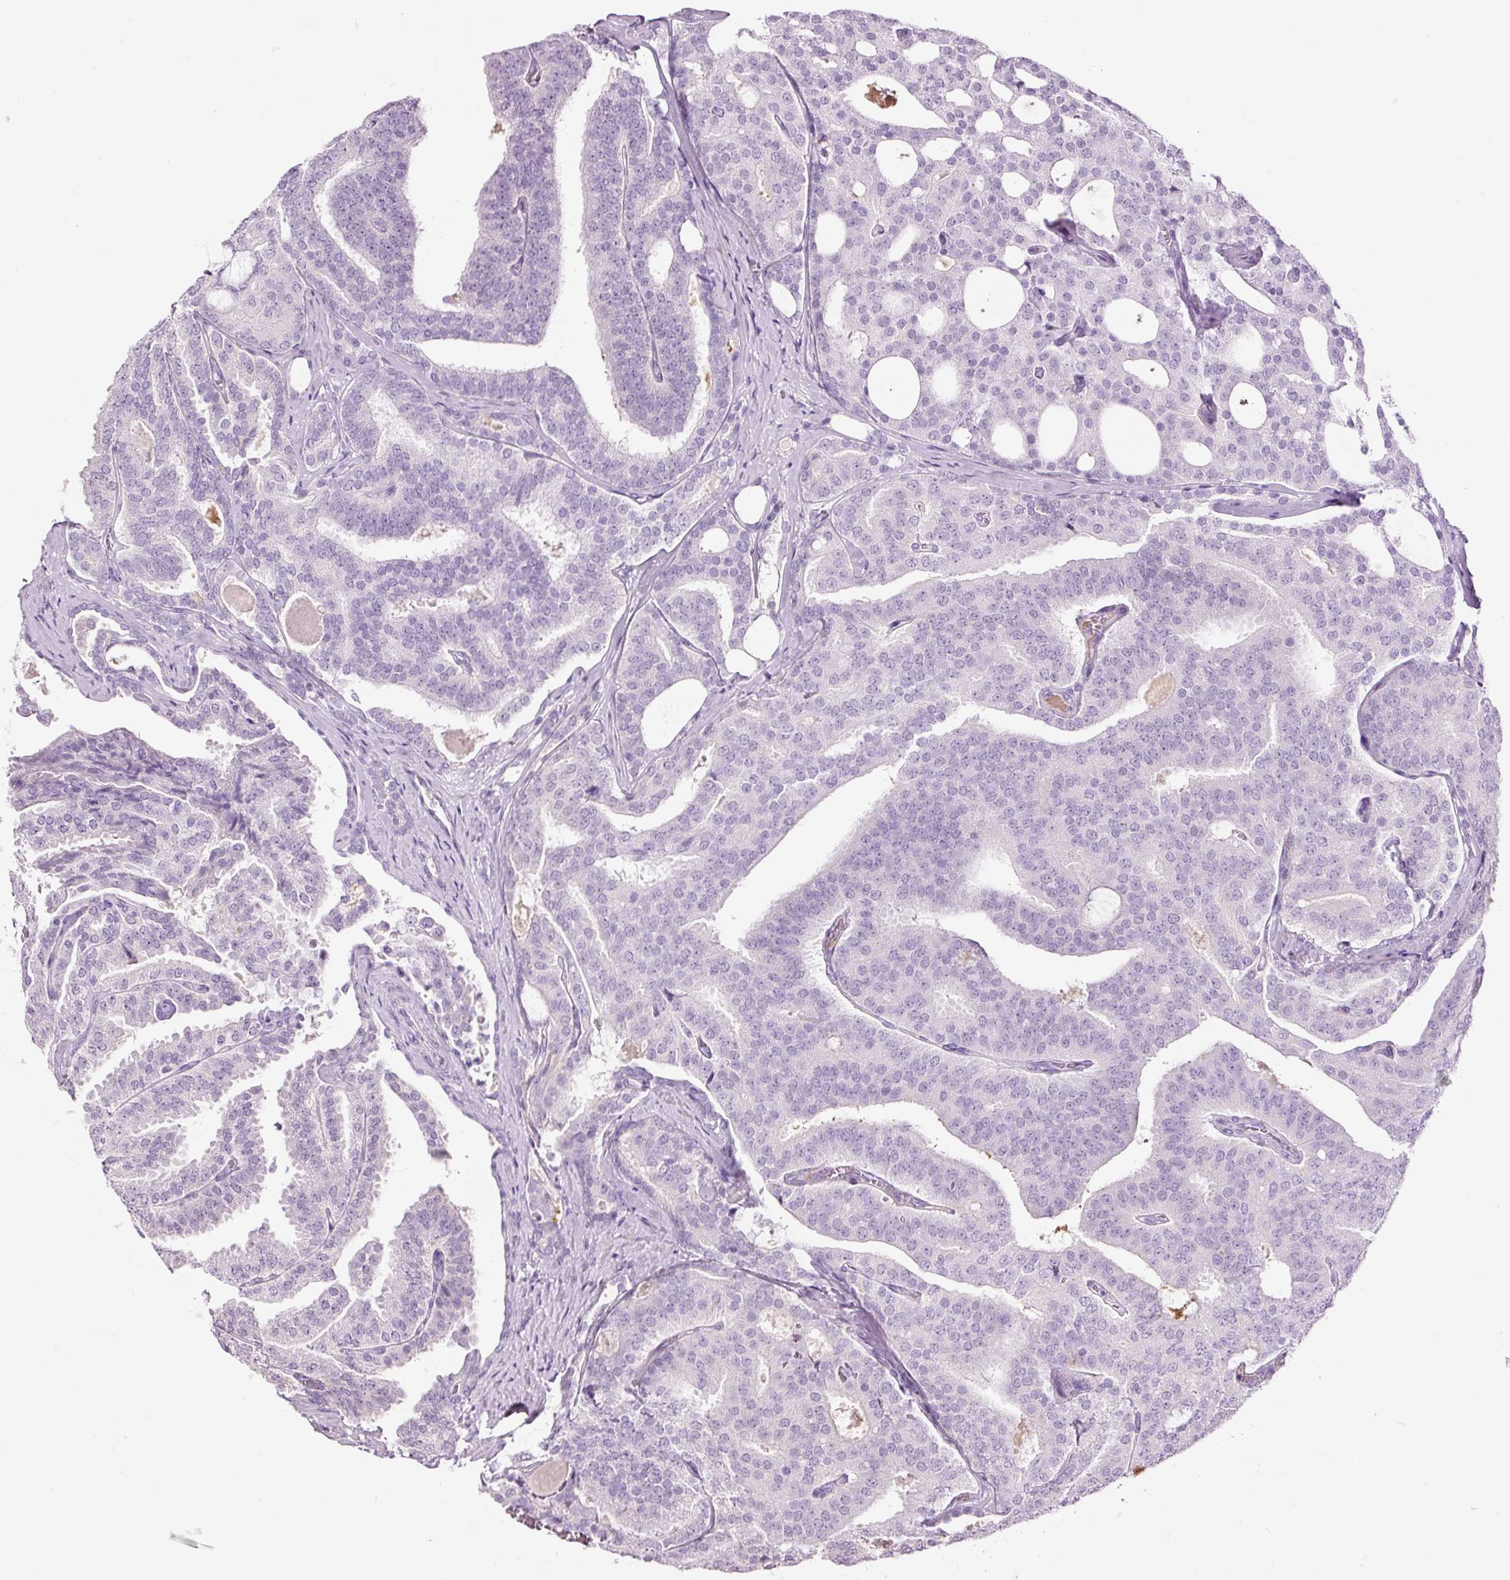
{"staining": {"intensity": "negative", "quantity": "none", "location": "none"}, "tissue": "prostate cancer", "cell_type": "Tumor cells", "image_type": "cancer", "snomed": [{"axis": "morphology", "description": "Adenocarcinoma, High grade"}, {"axis": "topography", "description": "Prostate"}], "caption": "IHC of prostate high-grade adenocarcinoma displays no positivity in tumor cells.", "gene": "KLF1", "patient": {"sex": "male", "age": 65}}